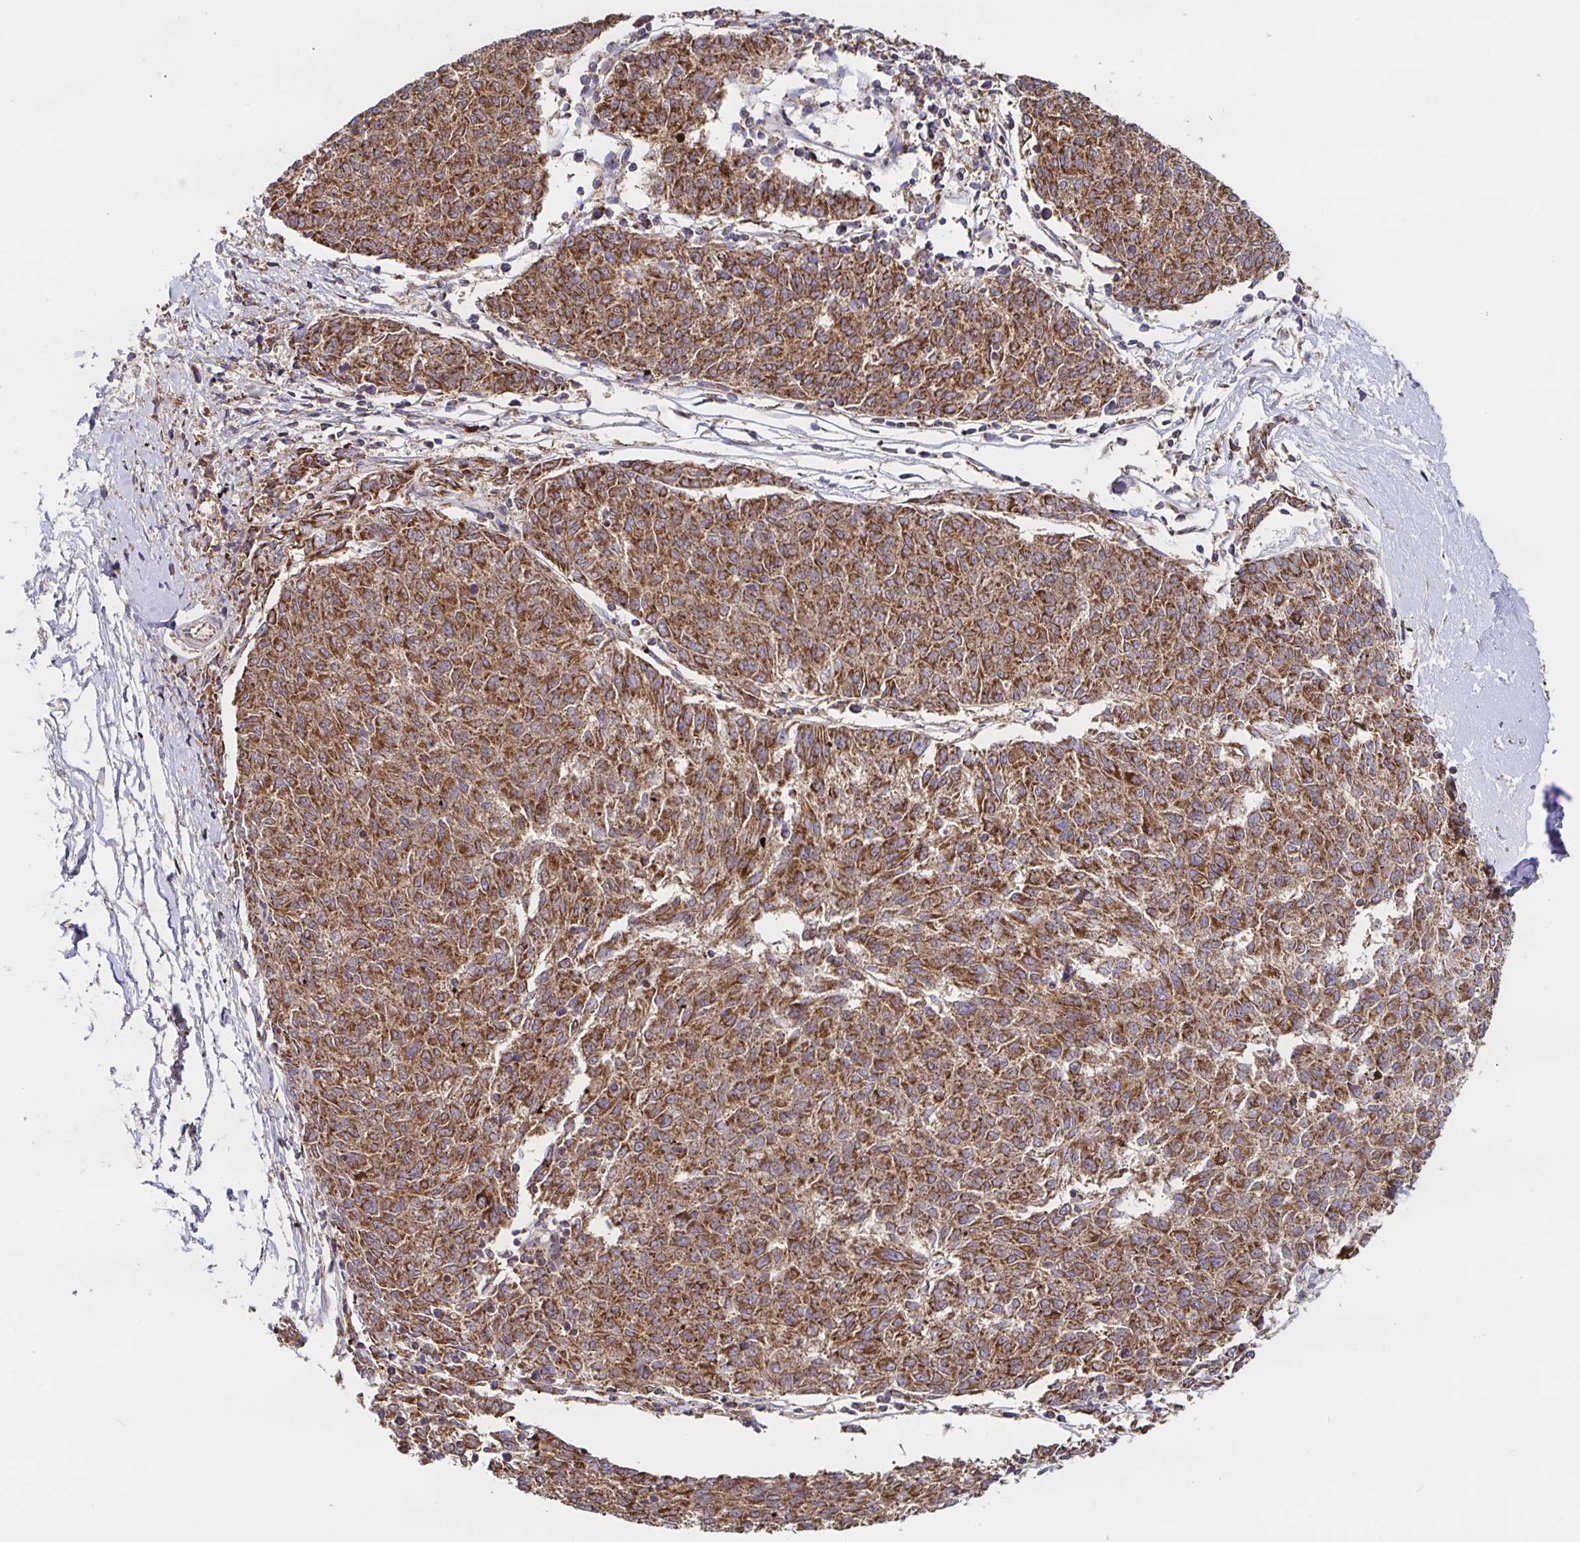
{"staining": {"intensity": "strong", "quantity": ">75%", "location": "cytoplasmic/membranous"}, "tissue": "melanoma", "cell_type": "Tumor cells", "image_type": "cancer", "snomed": [{"axis": "morphology", "description": "Malignant melanoma, NOS"}, {"axis": "topography", "description": "Skin"}], "caption": "This histopathology image displays melanoma stained with immunohistochemistry to label a protein in brown. The cytoplasmic/membranous of tumor cells show strong positivity for the protein. Nuclei are counter-stained blue.", "gene": "PRDX3", "patient": {"sex": "female", "age": 72}}